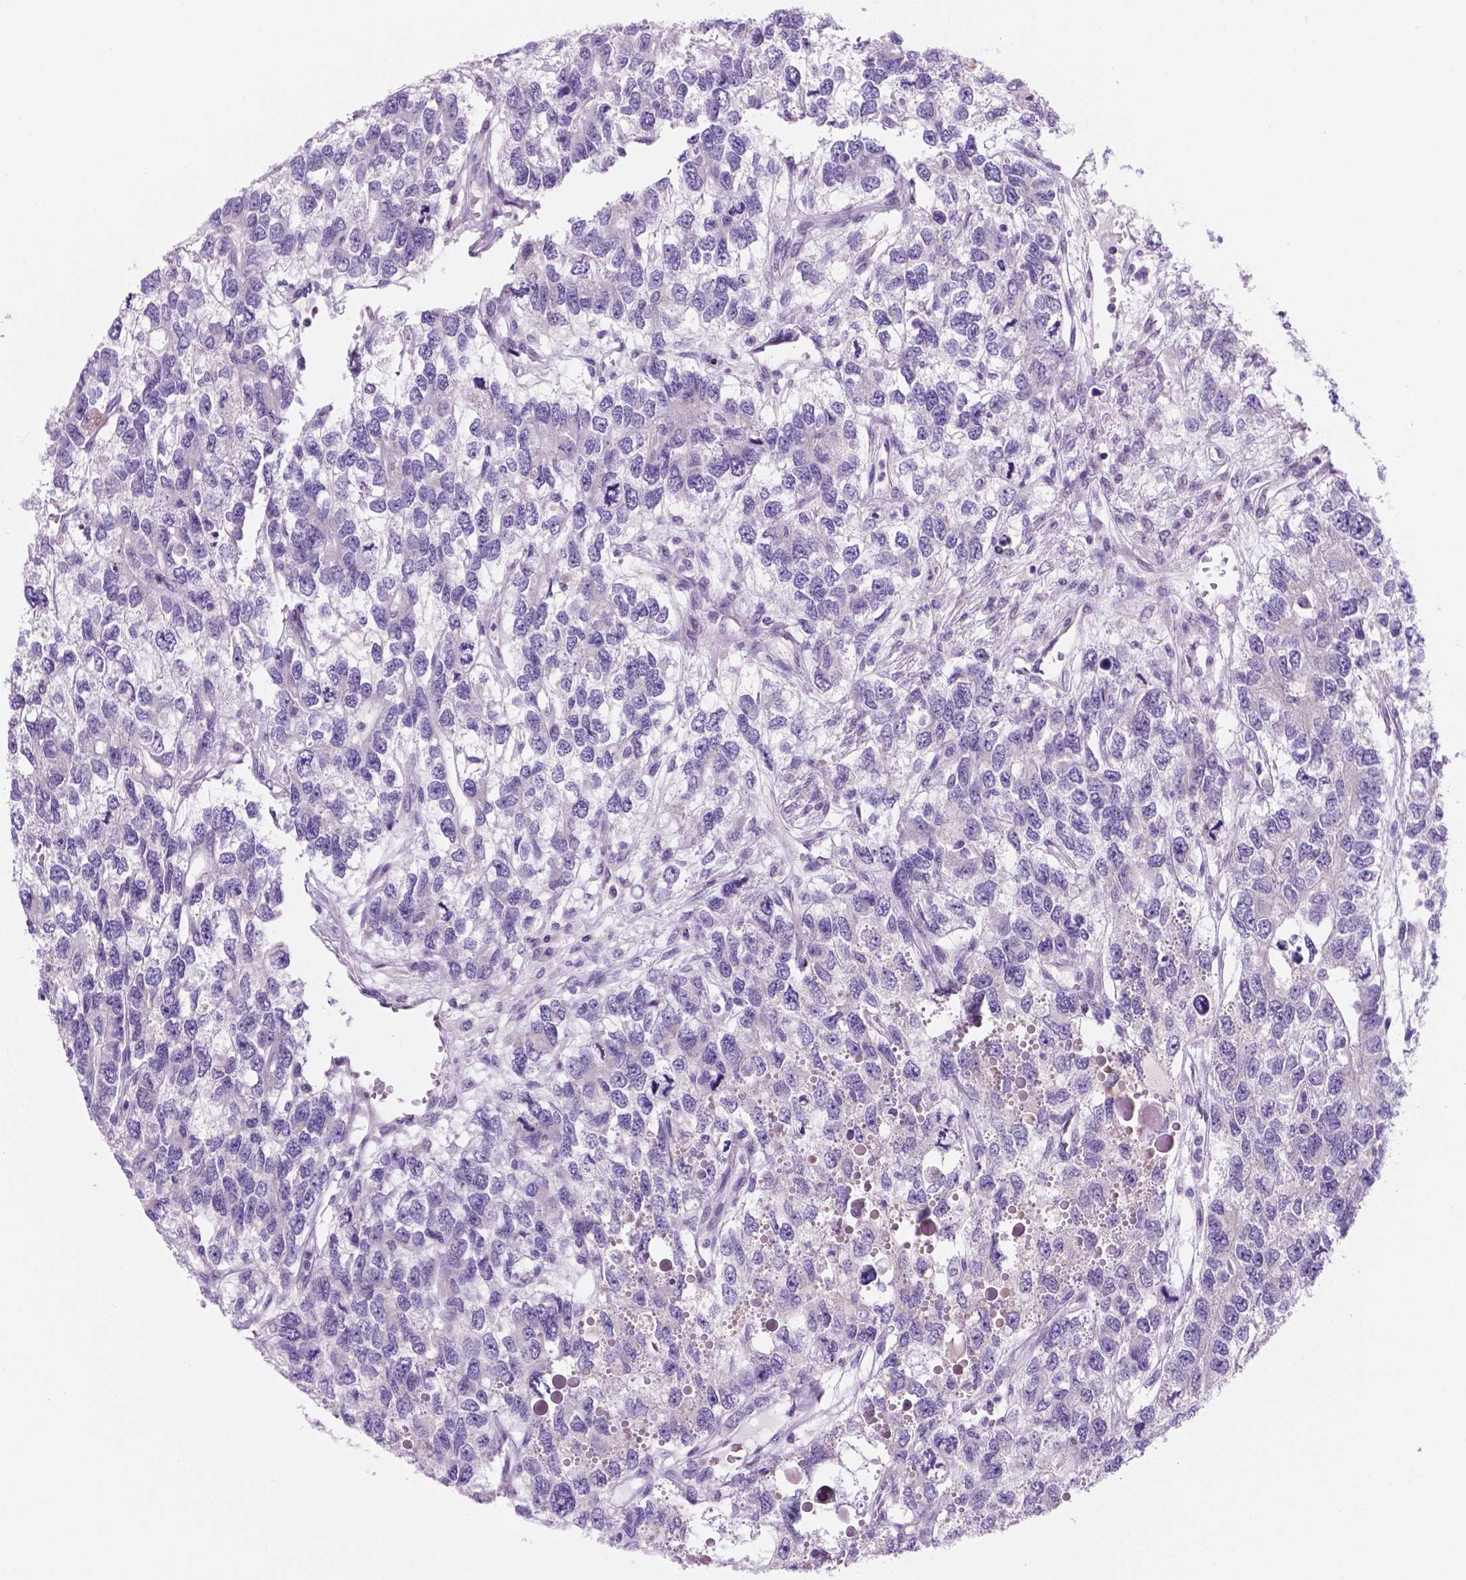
{"staining": {"intensity": "negative", "quantity": "none", "location": "none"}, "tissue": "testis cancer", "cell_type": "Tumor cells", "image_type": "cancer", "snomed": [{"axis": "morphology", "description": "Seminoma, NOS"}, {"axis": "topography", "description": "Testis"}], "caption": "High magnification brightfield microscopy of testis cancer stained with DAB (brown) and counterstained with hematoxylin (blue): tumor cells show no significant positivity. (DAB (3,3'-diaminobenzidine) IHC, high magnification).", "gene": "C18orf21", "patient": {"sex": "male", "age": 52}}